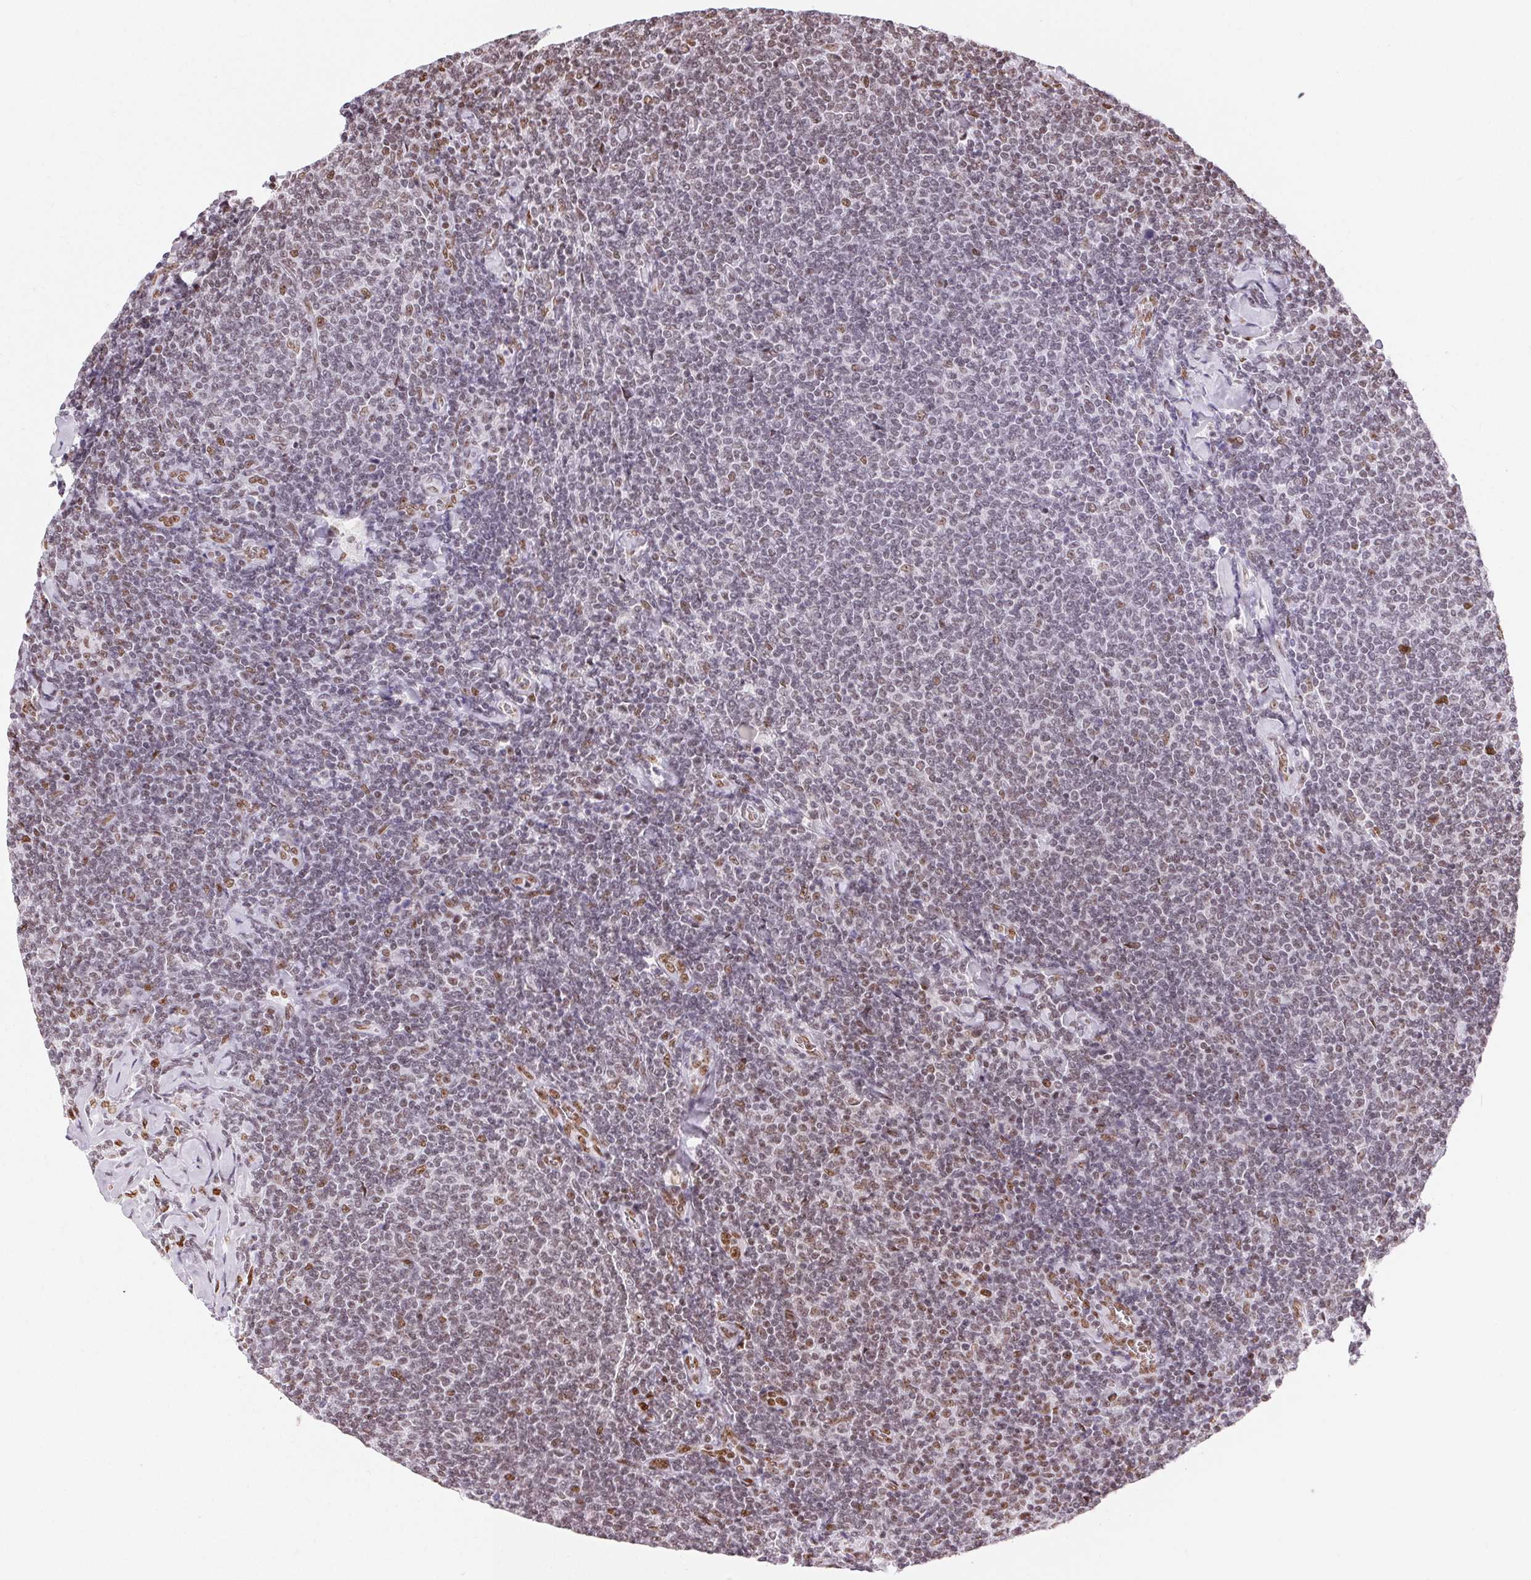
{"staining": {"intensity": "moderate", "quantity": "25%-75%", "location": "nuclear"}, "tissue": "lymphoma", "cell_type": "Tumor cells", "image_type": "cancer", "snomed": [{"axis": "morphology", "description": "Malignant lymphoma, non-Hodgkin's type, Low grade"}, {"axis": "topography", "description": "Lymph node"}], "caption": "IHC histopathology image of neoplastic tissue: malignant lymphoma, non-Hodgkin's type (low-grade) stained using immunohistochemistry exhibits medium levels of moderate protein expression localized specifically in the nuclear of tumor cells, appearing as a nuclear brown color.", "gene": "ZNF80", "patient": {"sex": "male", "age": 52}}